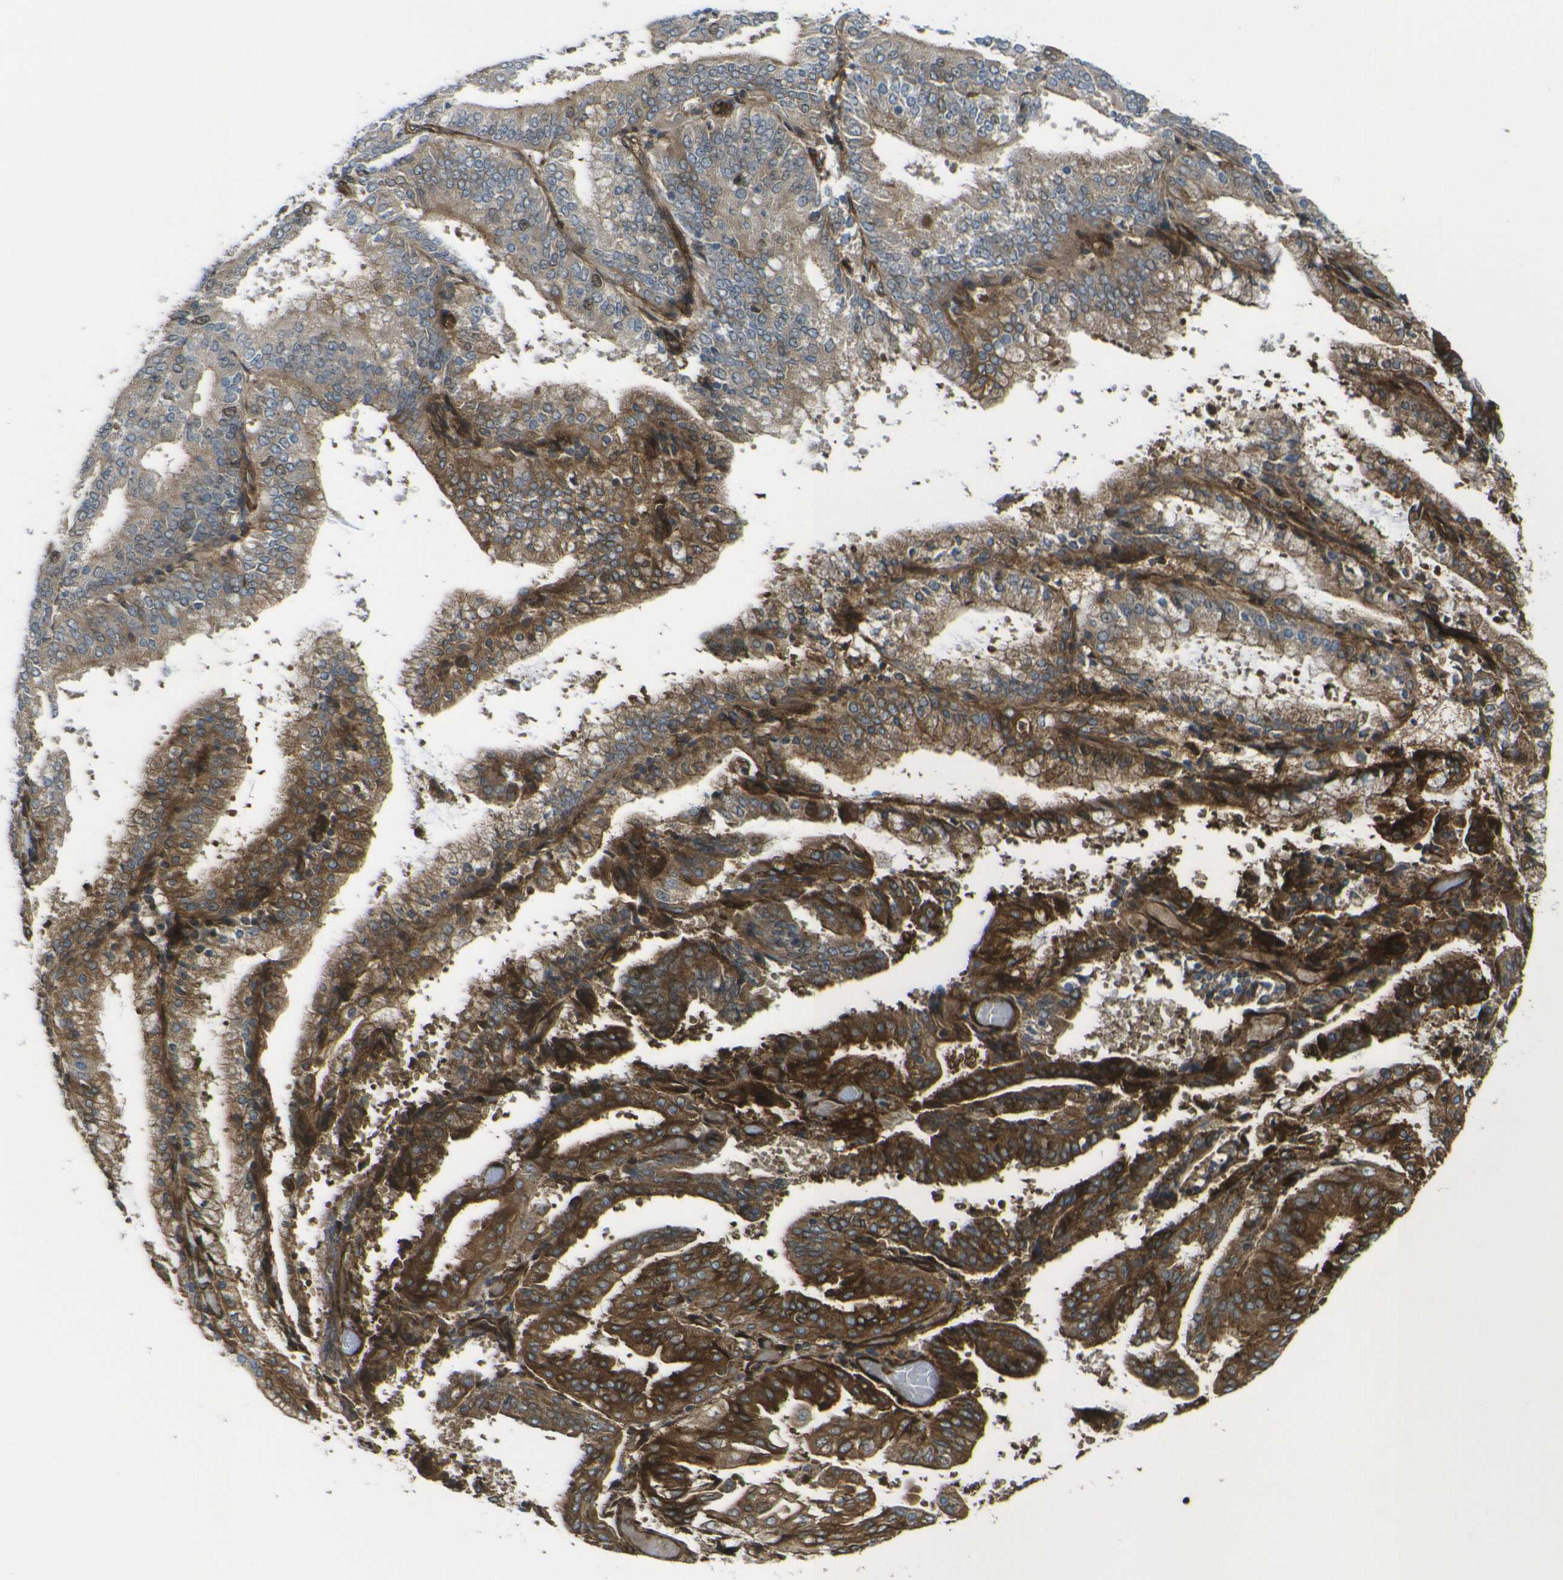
{"staining": {"intensity": "moderate", "quantity": ">75%", "location": "cytoplasmic/membranous"}, "tissue": "endometrial cancer", "cell_type": "Tumor cells", "image_type": "cancer", "snomed": [{"axis": "morphology", "description": "Adenocarcinoma, NOS"}, {"axis": "topography", "description": "Endometrium"}], "caption": "Tumor cells show medium levels of moderate cytoplasmic/membranous positivity in about >75% of cells in adenocarcinoma (endometrial).", "gene": "ECE1", "patient": {"sex": "female", "age": 63}}